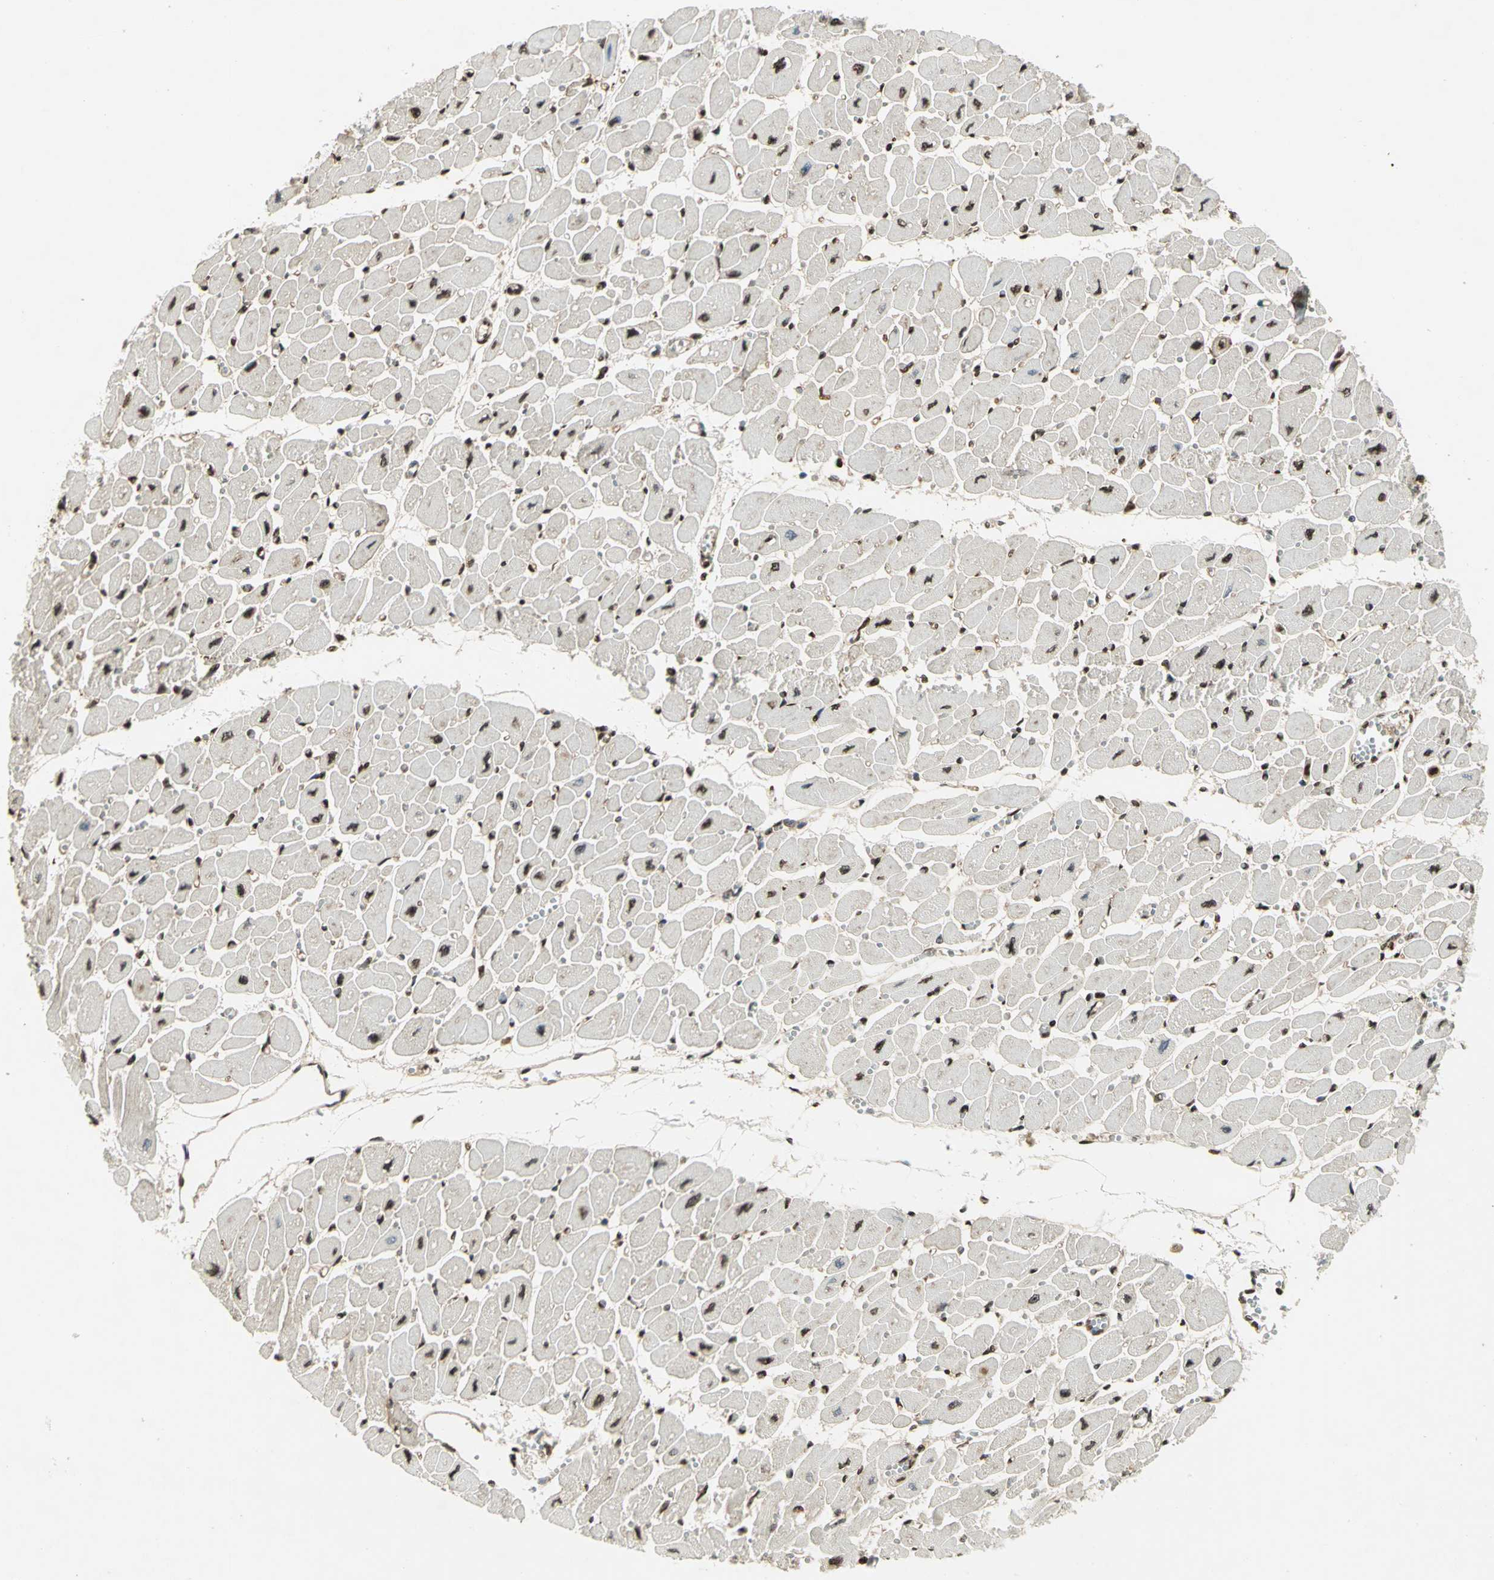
{"staining": {"intensity": "moderate", "quantity": "25%-75%", "location": "nuclear"}, "tissue": "heart muscle", "cell_type": "Cardiomyocytes", "image_type": "normal", "snomed": [{"axis": "morphology", "description": "Normal tissue, NOS"}, {"axis": "topography", "description": "Heart"}], "caption": "A medium amount of moderate nuclear staining is identified in about 25%-75% of cardiomyocytes in unremarkable heart muscle.", "gene": "LGALS3", "patient": {"sex": "female", "age": 54}}